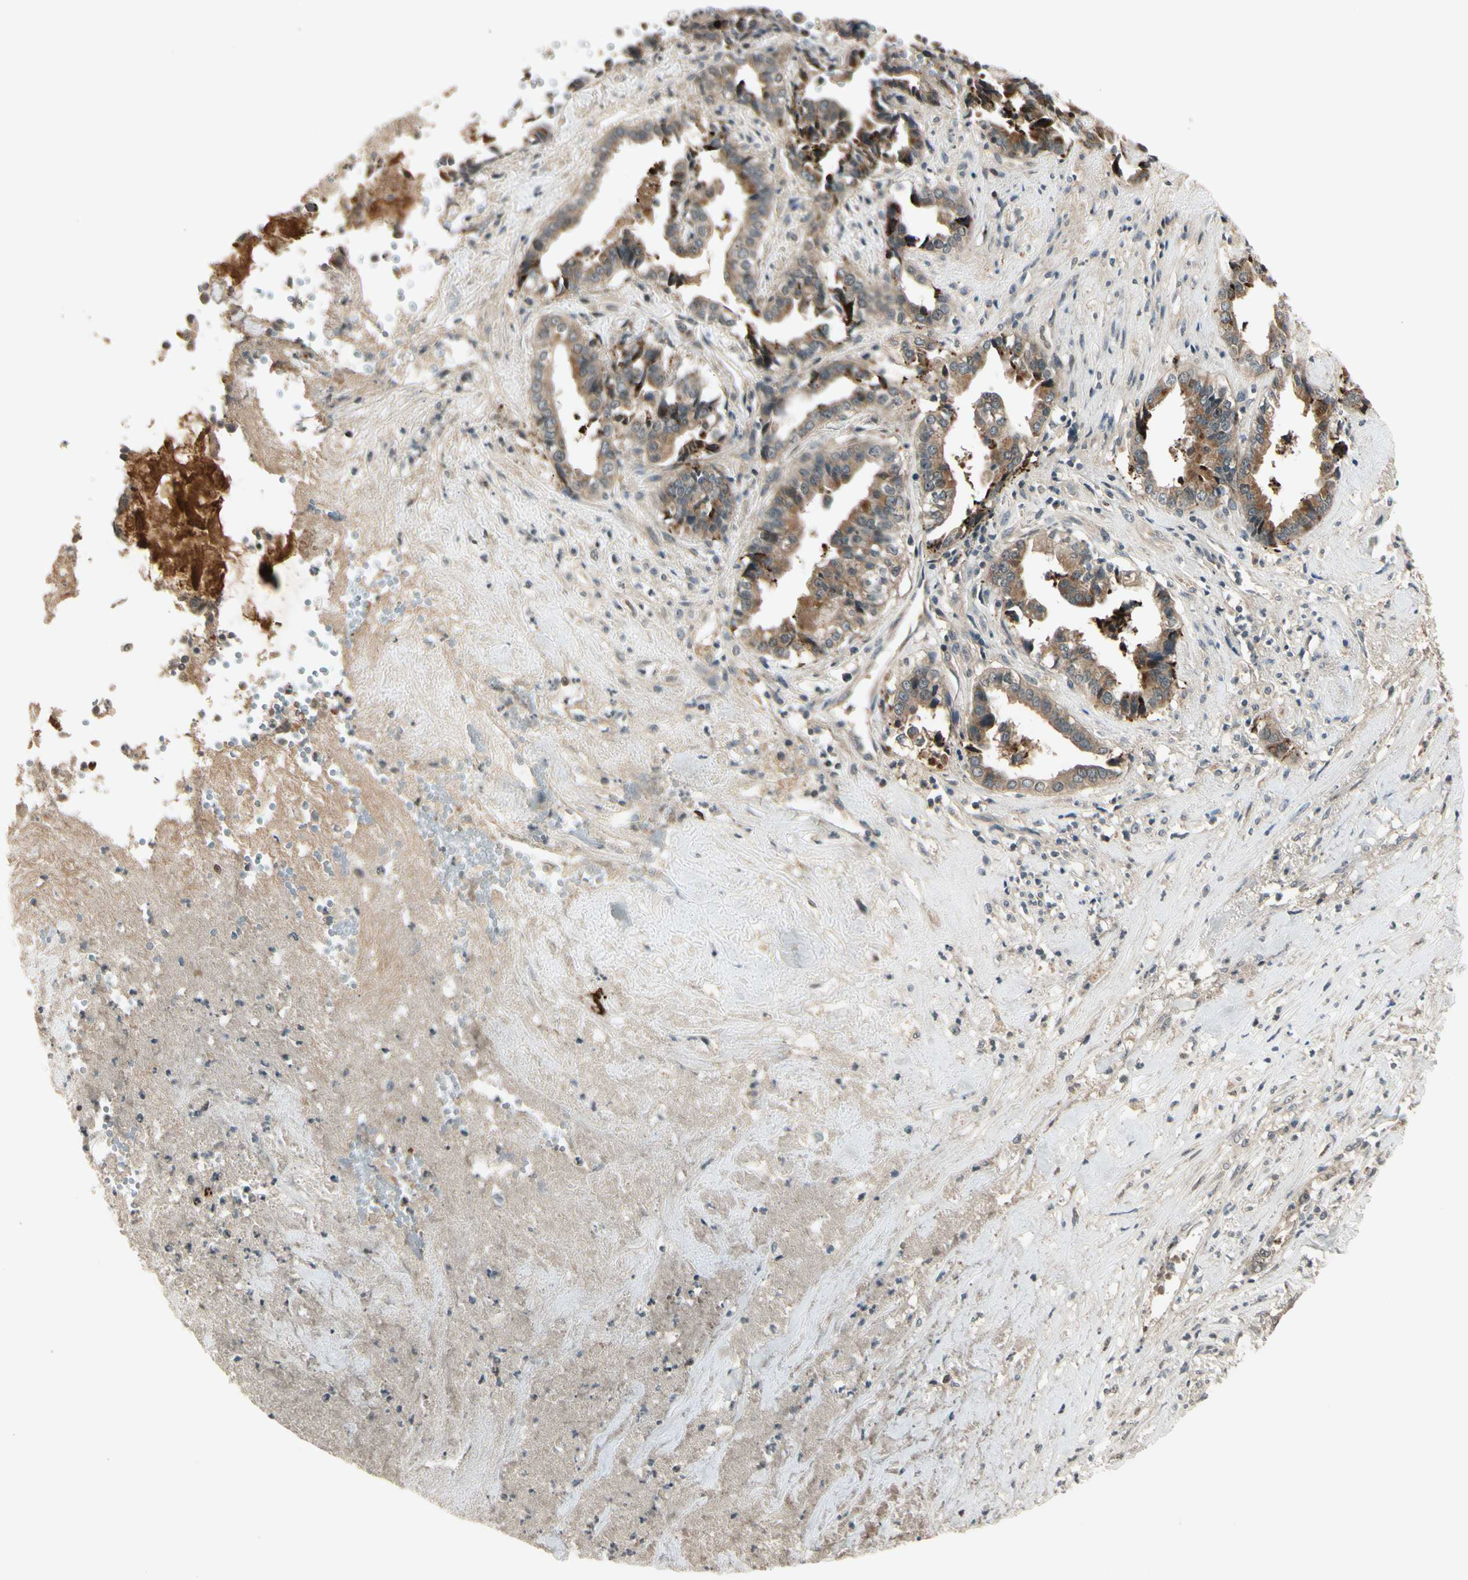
{"staining": {"intensity": "strong", "quantity": ">75%", "location": "cytoplasmic/membranous"}, "tissue": "liver cancer", "cell_type": "Tumor cells", "image_type": "cancer", "snomed": [{"axis": "morphology", "description": "Cholangiocarcinoma"}, {"axis": "topography", "description": "Liver"}], "caption": "DAB immunohistochemical staining of cholangiocarcinoma (liver) displays strong cytoplasmic/membranous protein expression in about >75% of tumor cells.", "gene": "FHDC1", "patient": {"sex": "female", "age": 61}}